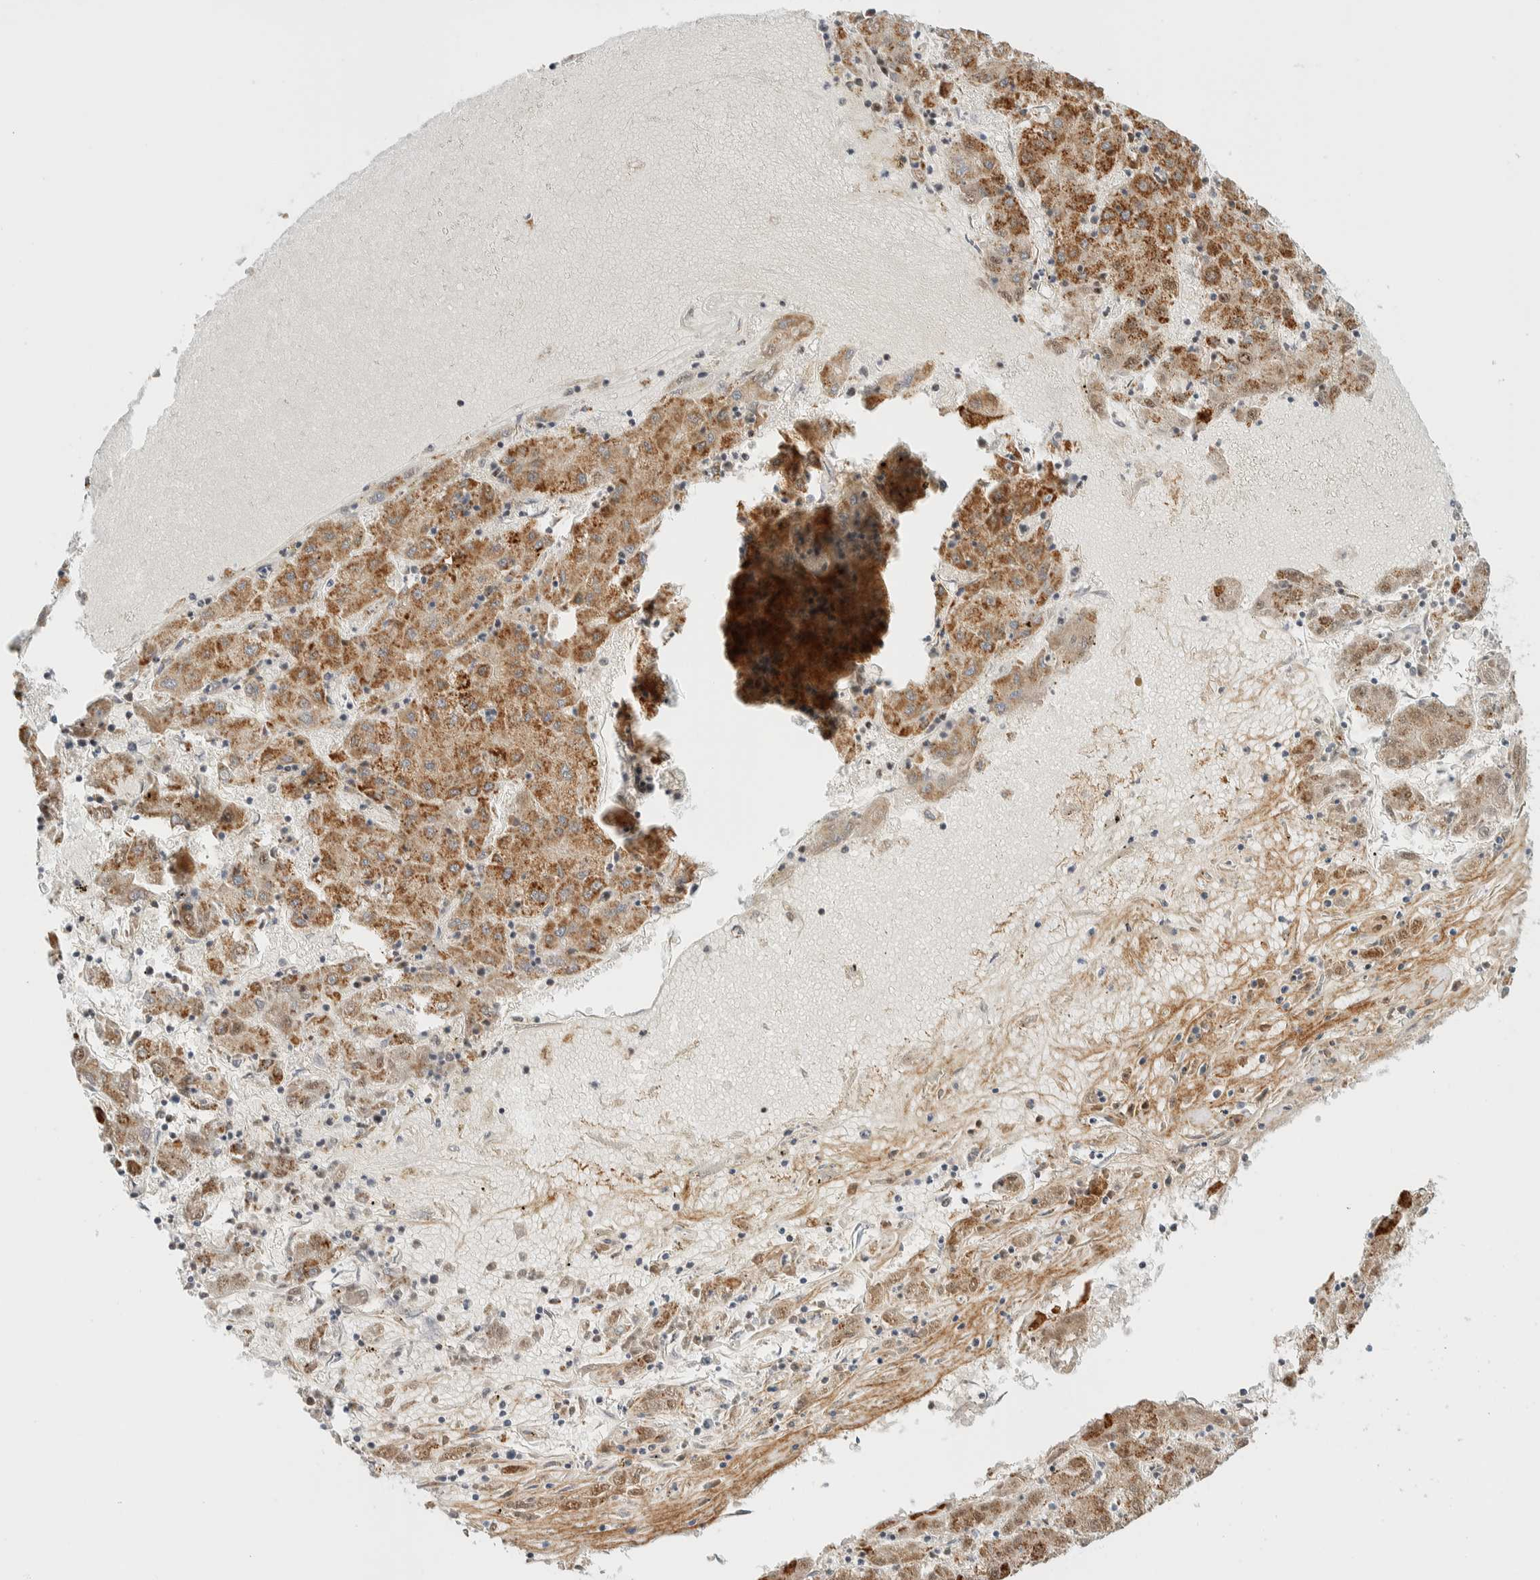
{"staining": {"intensity": "strong", "quantity": ">75%", "location": "cytoplasmic/membranous,nuclear"}, "tissue": "liver cancer", "cell_type": "Tumor cells", "image_type": "cancer", "snomed": [{"axis": "morphology", "description": "Carcinoma, Hepatocellular, NOS"}, {"axis": "topography", "description": "Liver"}], "caption": "A brown stain shows strong cytoplasmic/membranous and nuclear expression of a protein in liver hepatocellular carcinoma tumor cells.", "gene": "TSPAN32", "patient": {"sex": "male", "age": 72}}